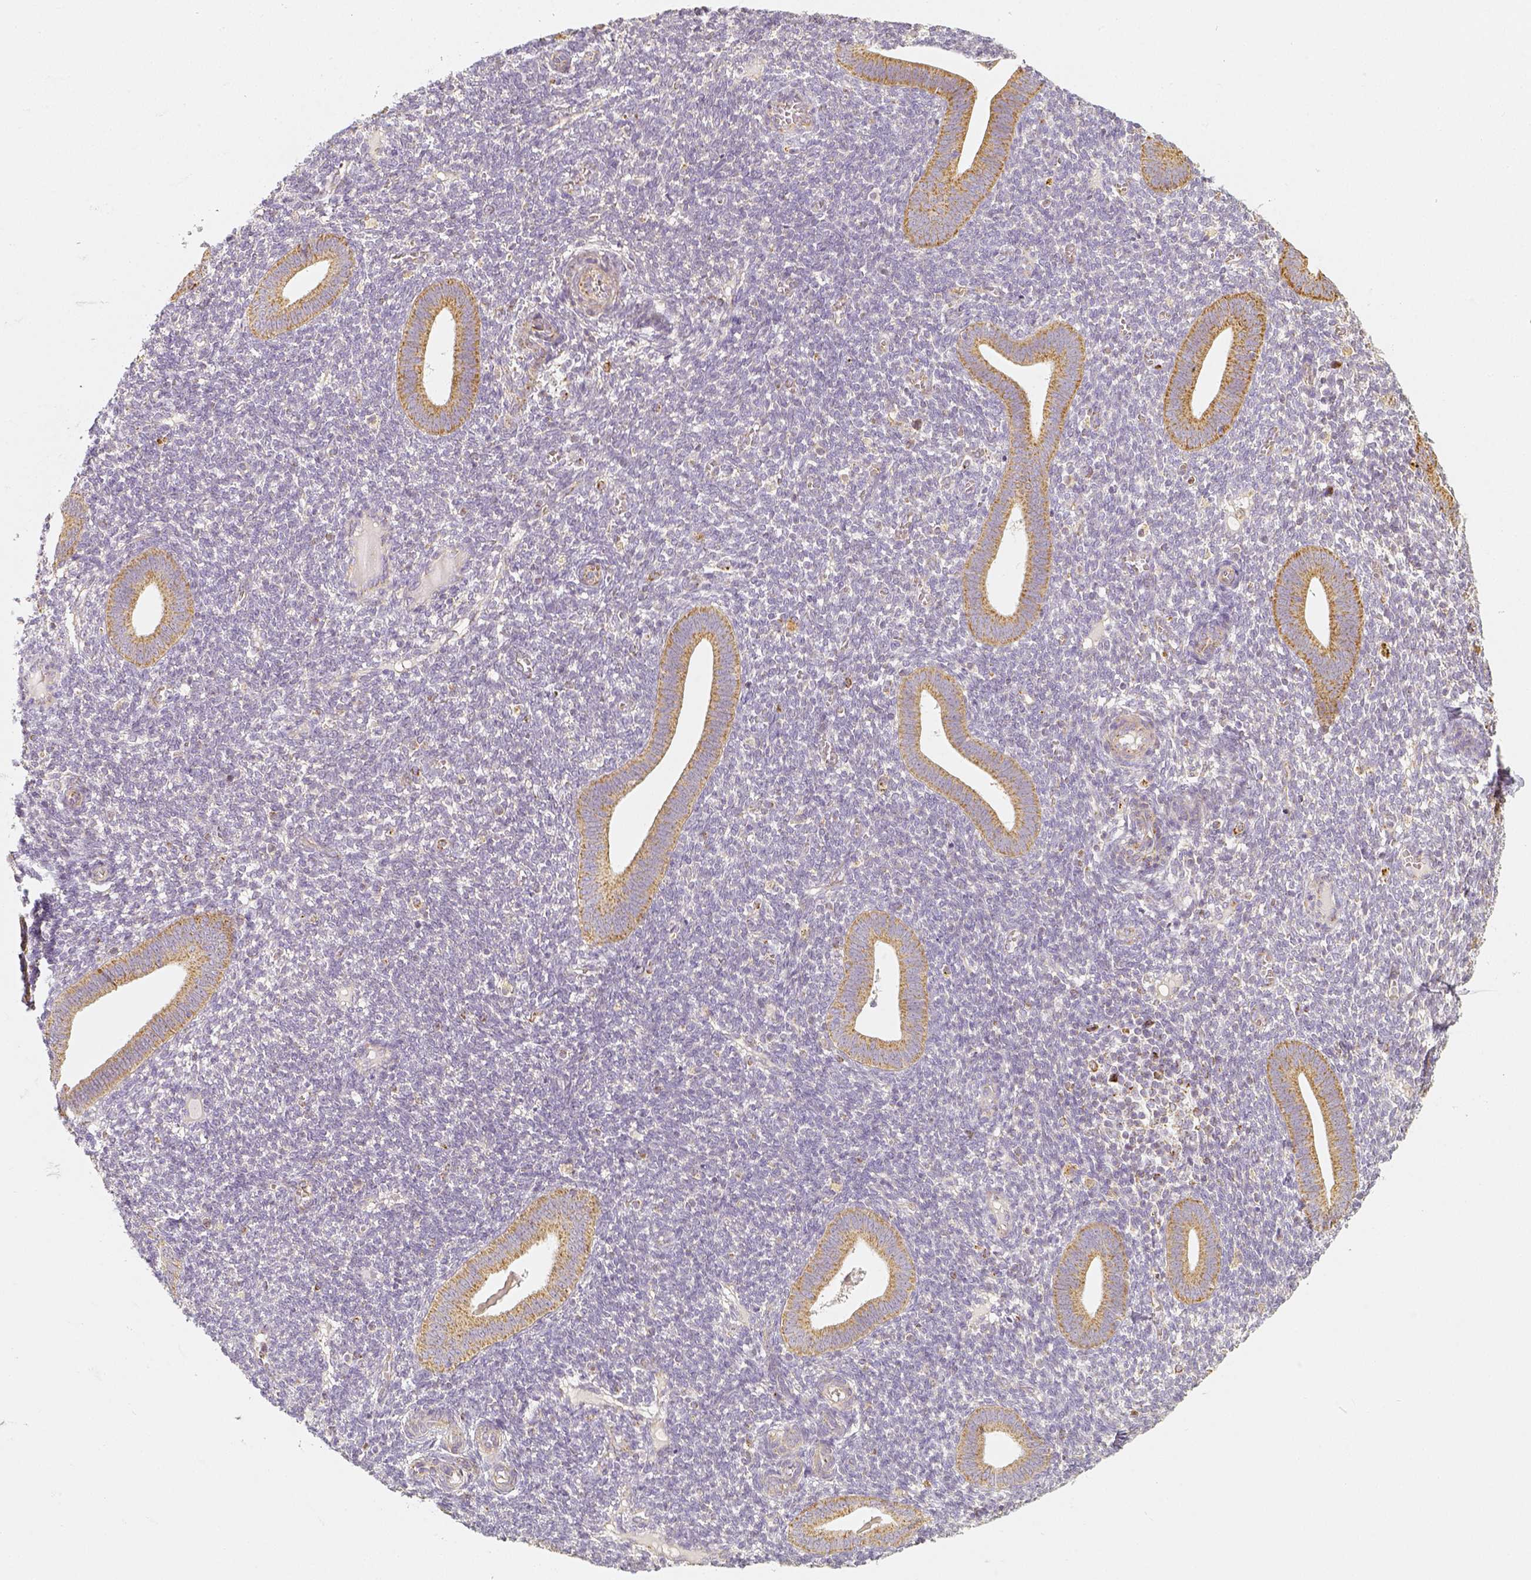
{"staining": {"intensity": "negative", "quantity": "none", "location": "none"}, "tissue": "endometrium", "cell_type": "Cells in endometrial stroma", "image_type": "normal", "snomed": [{"axis": "morphology", "description": "Normal tissue, NOS"}, {"axis": "topography", "description": "Endometrium"}], "caption": "The micrograph displays no staining of cells in endometrial stroma in normal endometrium. The staining was performed using DAB (3,3'-diaminobenzidine) to visualize the protein expression in brown, while the nuclei were stained in blue with hematoxylin (Magnification: 20x).", "gene": "PGAM5", "patient": {"sex": "female", "age": 25}}